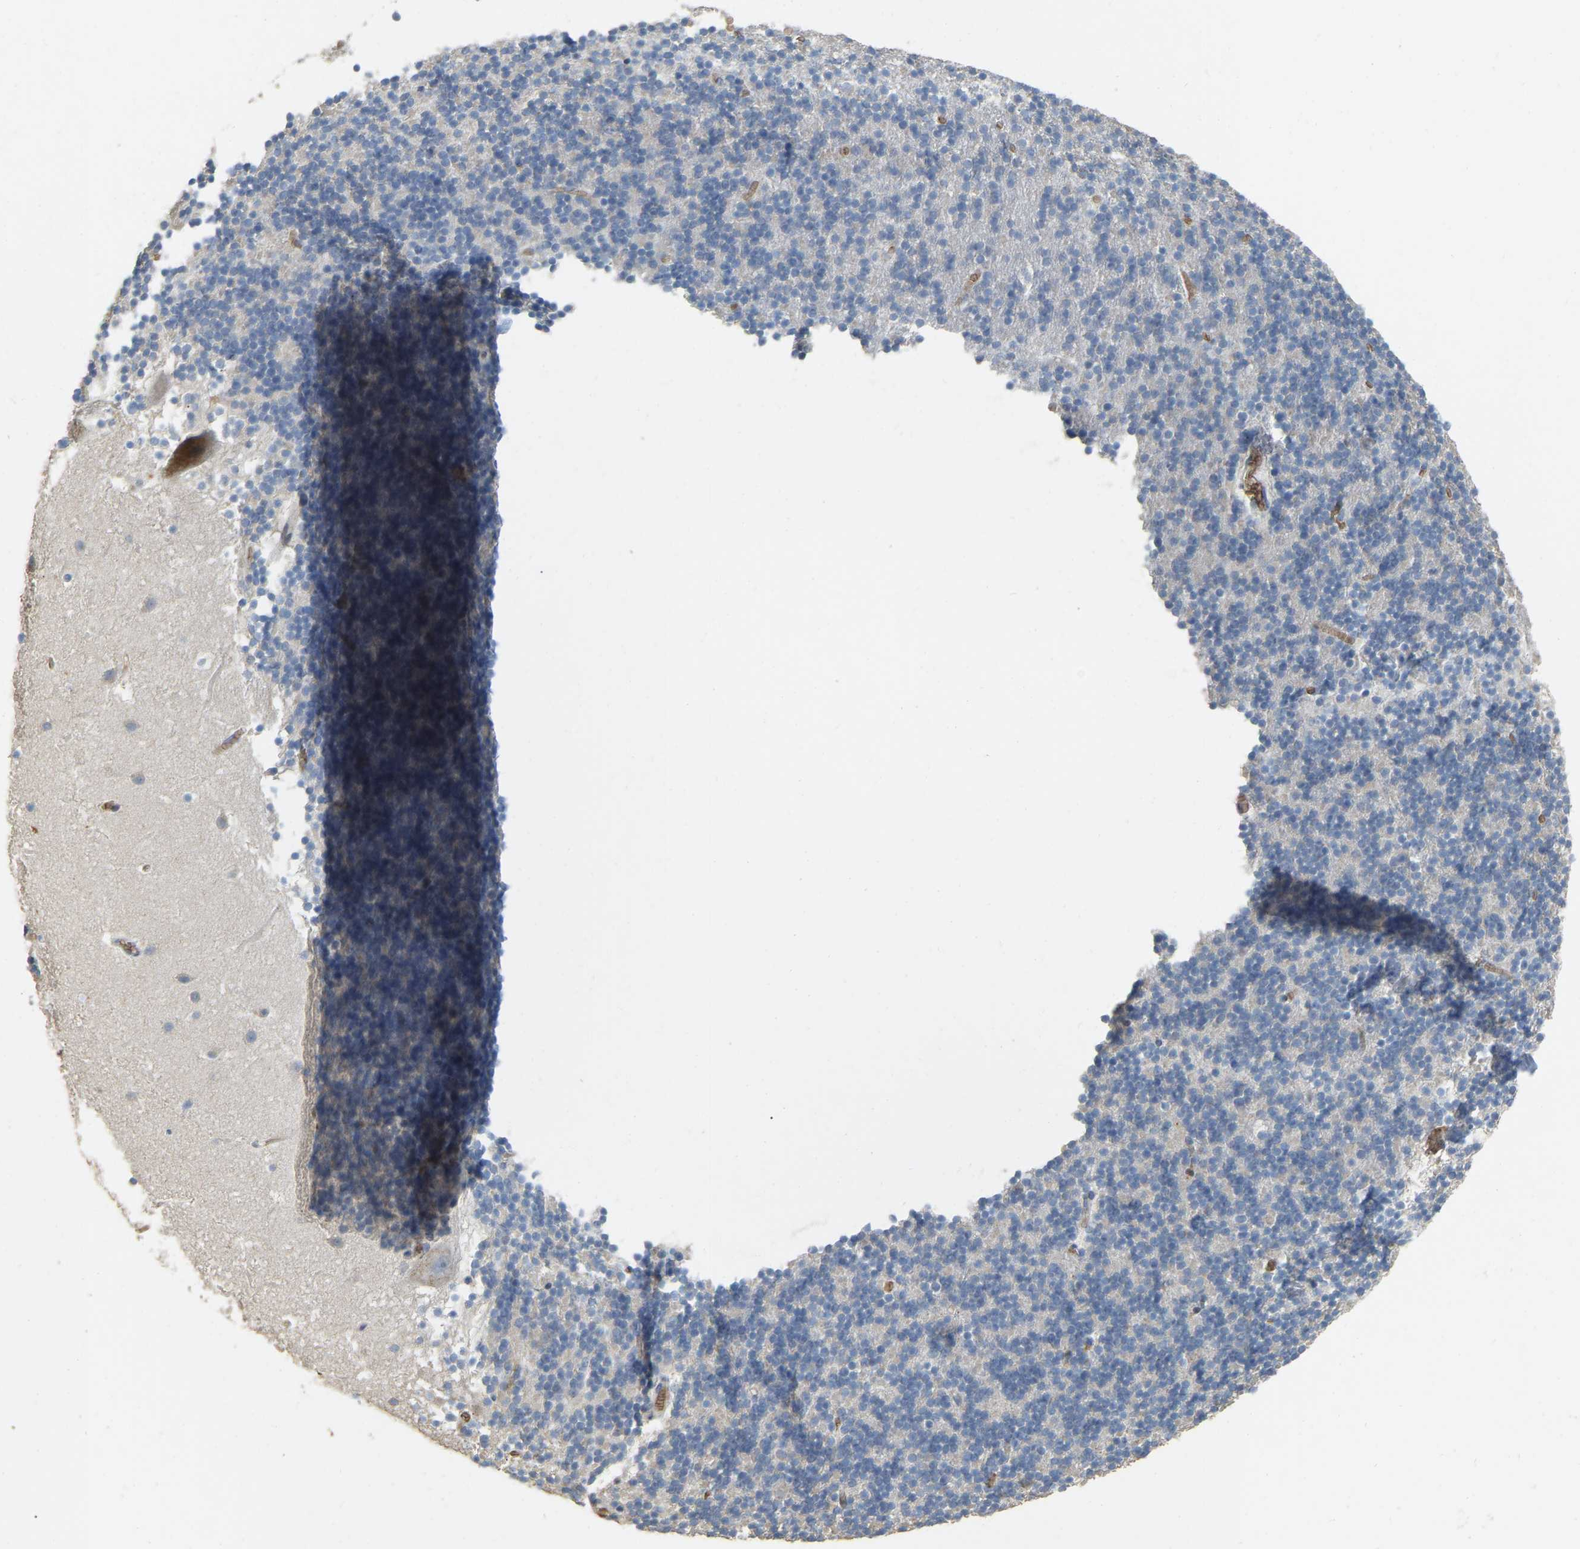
{"staining": {"intensity": "negative", "quantity": "none", "location": "none"}, "tissue": "cerebellum", "cell_type": "Cells in granular layer", "image_type": "normal", "snomed": [{"axis": "morphology", "description": "Normal tissue, NOS"}, {"axis": "topography", "description": "Cerebellum"}], "caption": "Cerebellum stained for a protein using IHC reveals no staining cells in granular layer.", "gene": "CFAP298", "patient": {"sex": "male", "age": 45}}